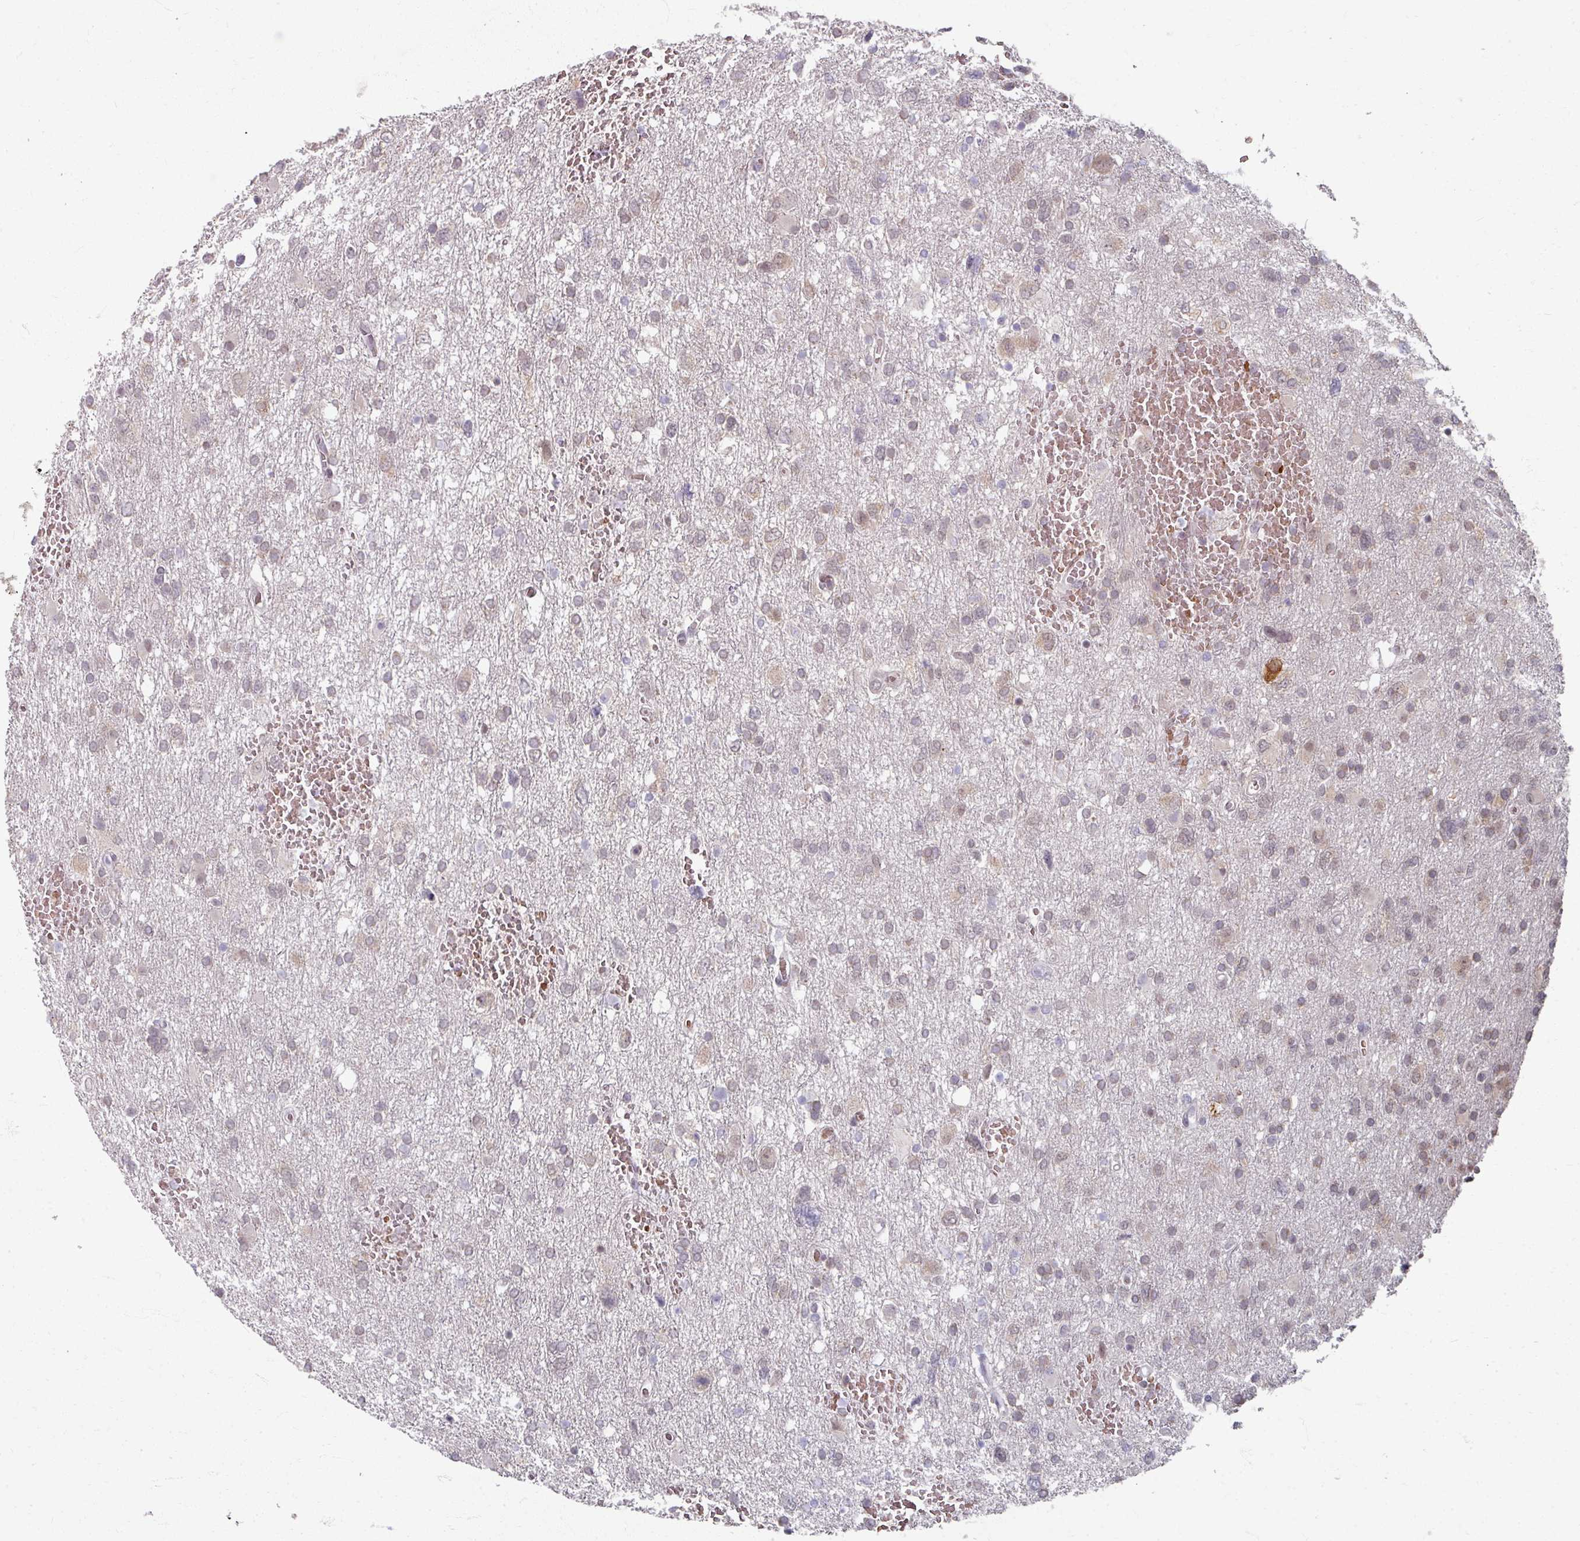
{"staining": {"intensity": "weak", "quantity": "<25%", "location": "cytoplasmic/membranous"}, "tissue": "glioma", "cell_type": "Tumor cells", "image_type": "cancer", "snomed": [{"axis": "morphology", "description": "Glioma, malignant, High grade"}, {"axis": "topography", "description": "Brain"}], "caption": "Tumor cells show no significant staining in glioma. (Brightfield microscopy of DAB (3,3'-diaminobenzidine) IHC at high magnification).", "gene": "KMT5C", "patient": {"sex": "male", "age": 61}}